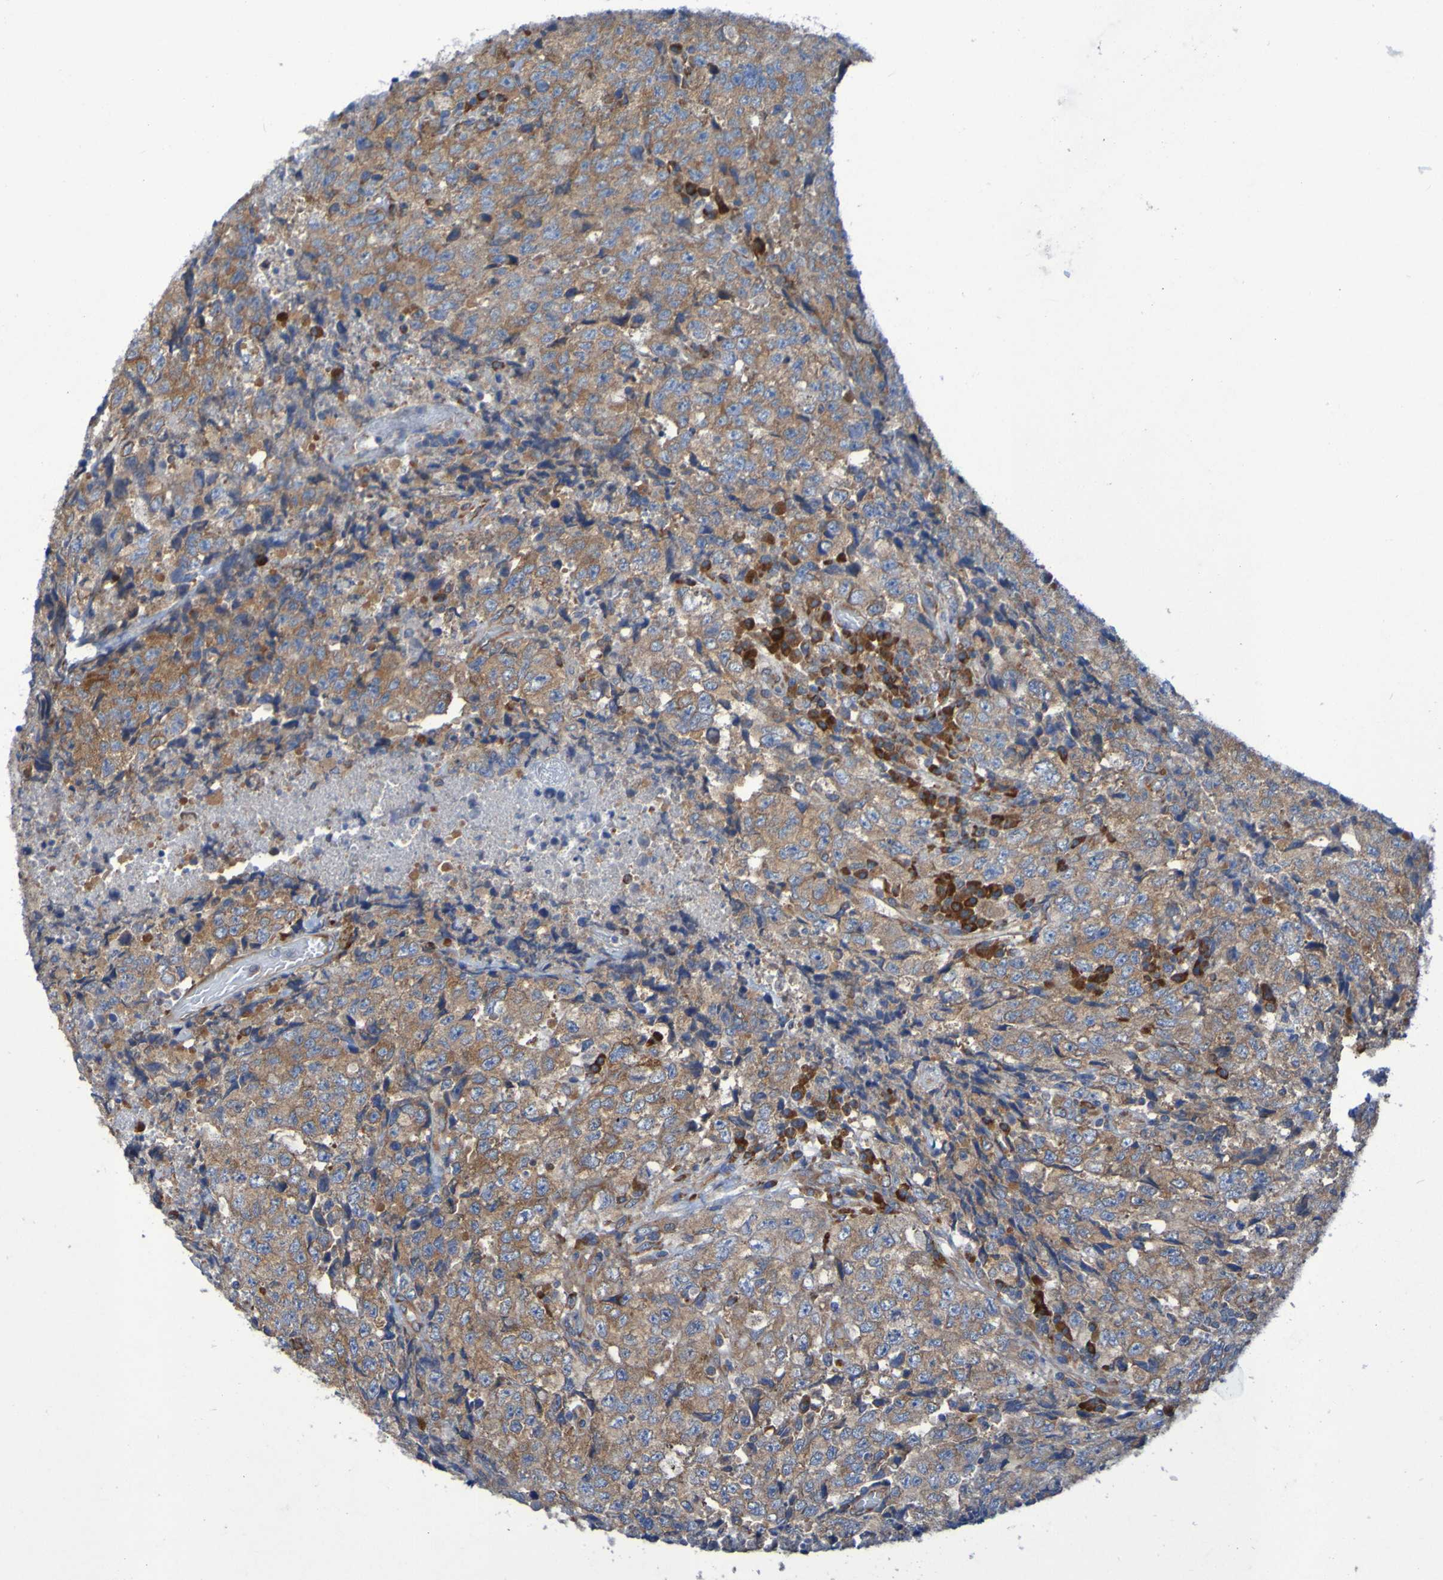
{"staining": {"intensity": "moderate", "quantity": ">75%", "location": "cytoplasmic/membranous"}, "tissue": "testis cancer", "cell_type": "Tumor cells", "image_type": "cancer", "snomed": [{"axis": "morphology", "description": "Necrosis, NOS"}, {"axis": "morphology", "description": "Carcinoma, Embryonal, NOS"}, {"axis": "topography", "description": "Testis"}], "caption": "Brown immunohistochemical staining in testis cancer displays moderate cytoplasmic/membranous positivity in approximately >75% of tumor cells. (DAB IHC with brightfield microscopy, high magnification).", "gene": "FKBP3", "patient": {"sex": "male", "age": 19}}